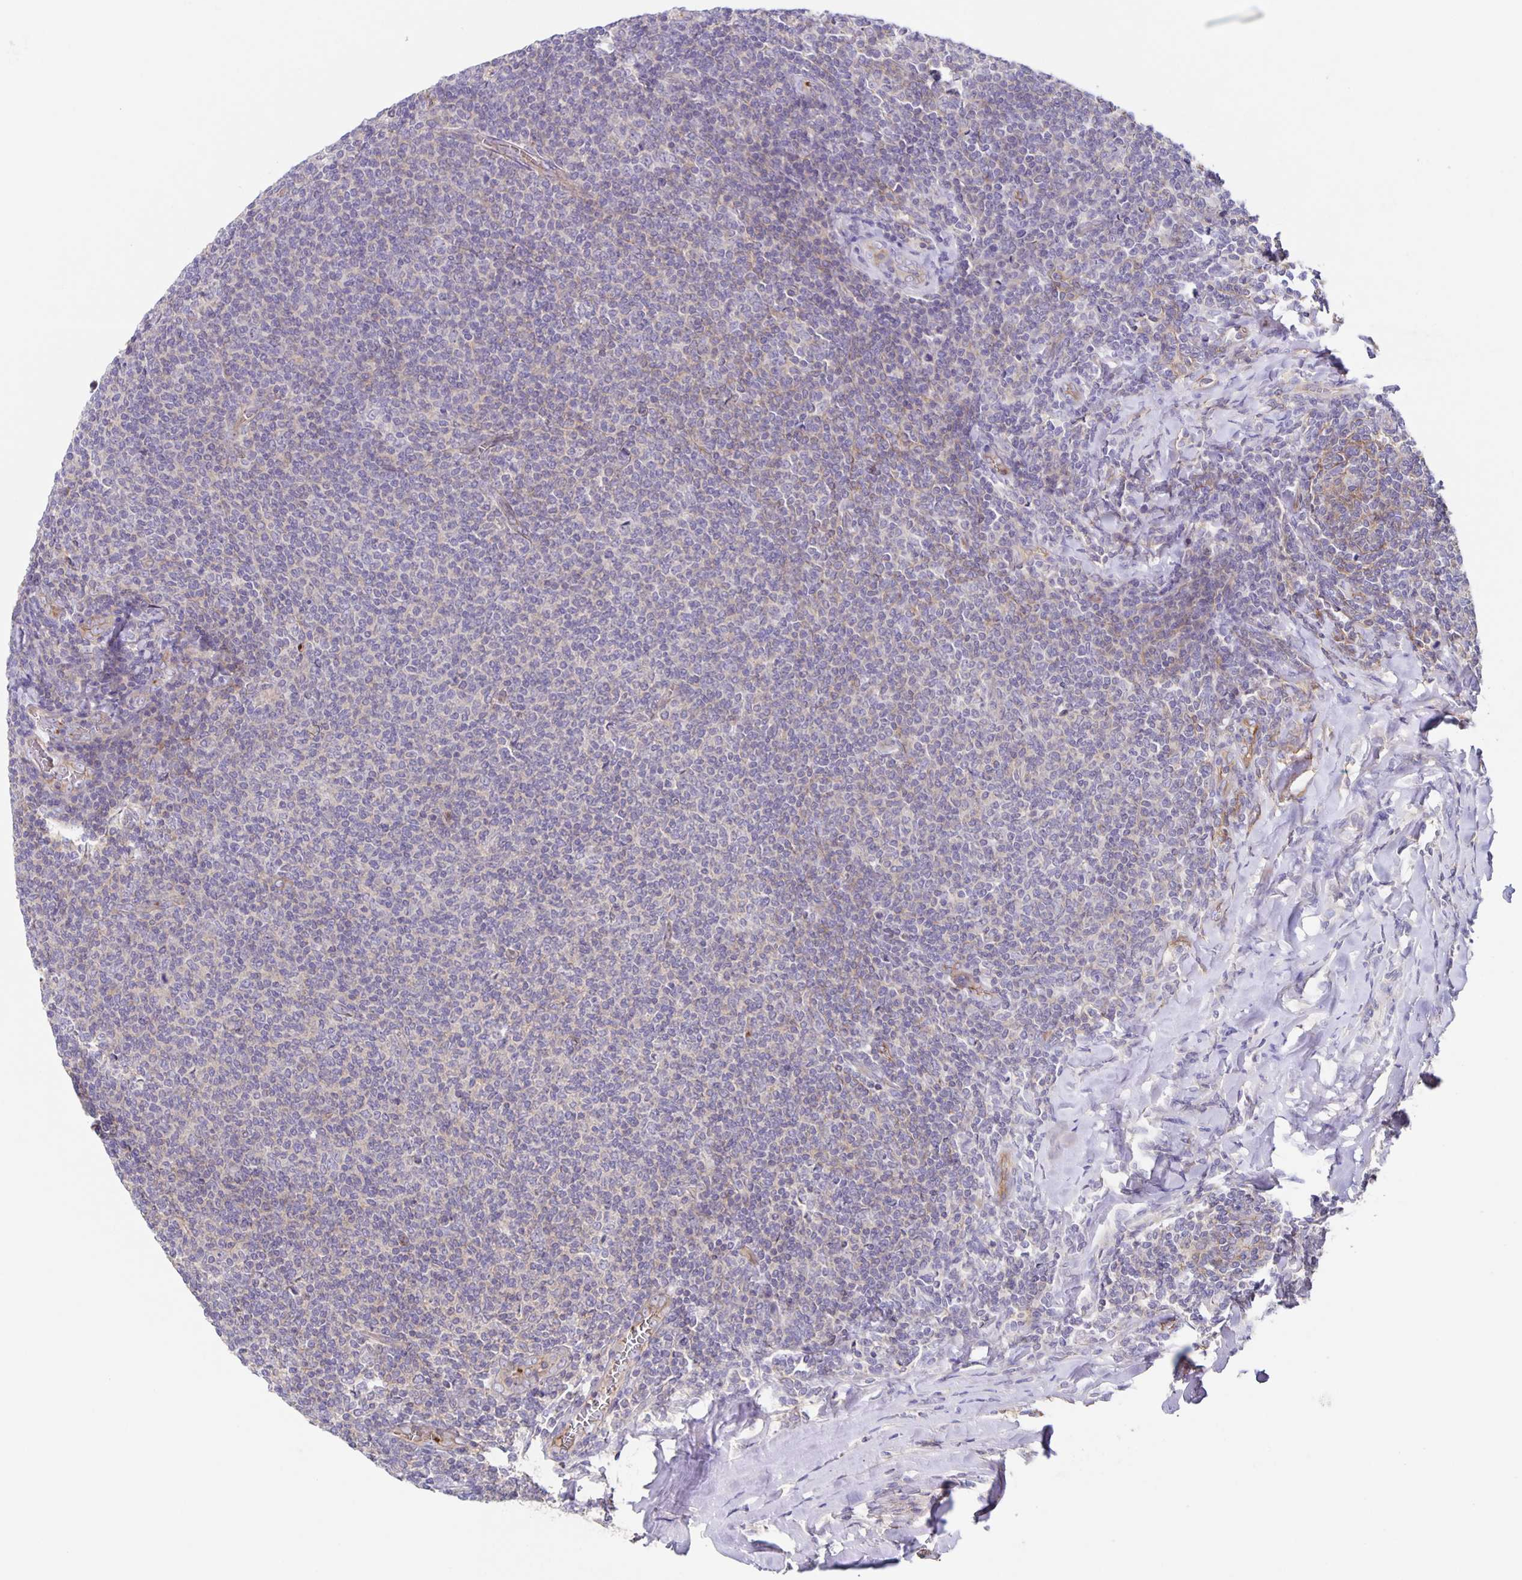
{"staining": {"intensity": "negative", "quantity": "none", "location": "none"}, "tissue": "lymphoma", "cell_type": "Tumor cells", "image_type": "cancer", "snomed": [{"axis": "morphology", "description": "Malignant lymphoma, non-Hodgkin's type, Low grade"}, {"axis": "topography", "description": "Lymph node"}], "caption": "A photomicrograph of lymphoma stained for a protein reveals no brown staining in tumor cells.", "gene": "ITGA2", "patient": {"sex": "male", "age": 52}}